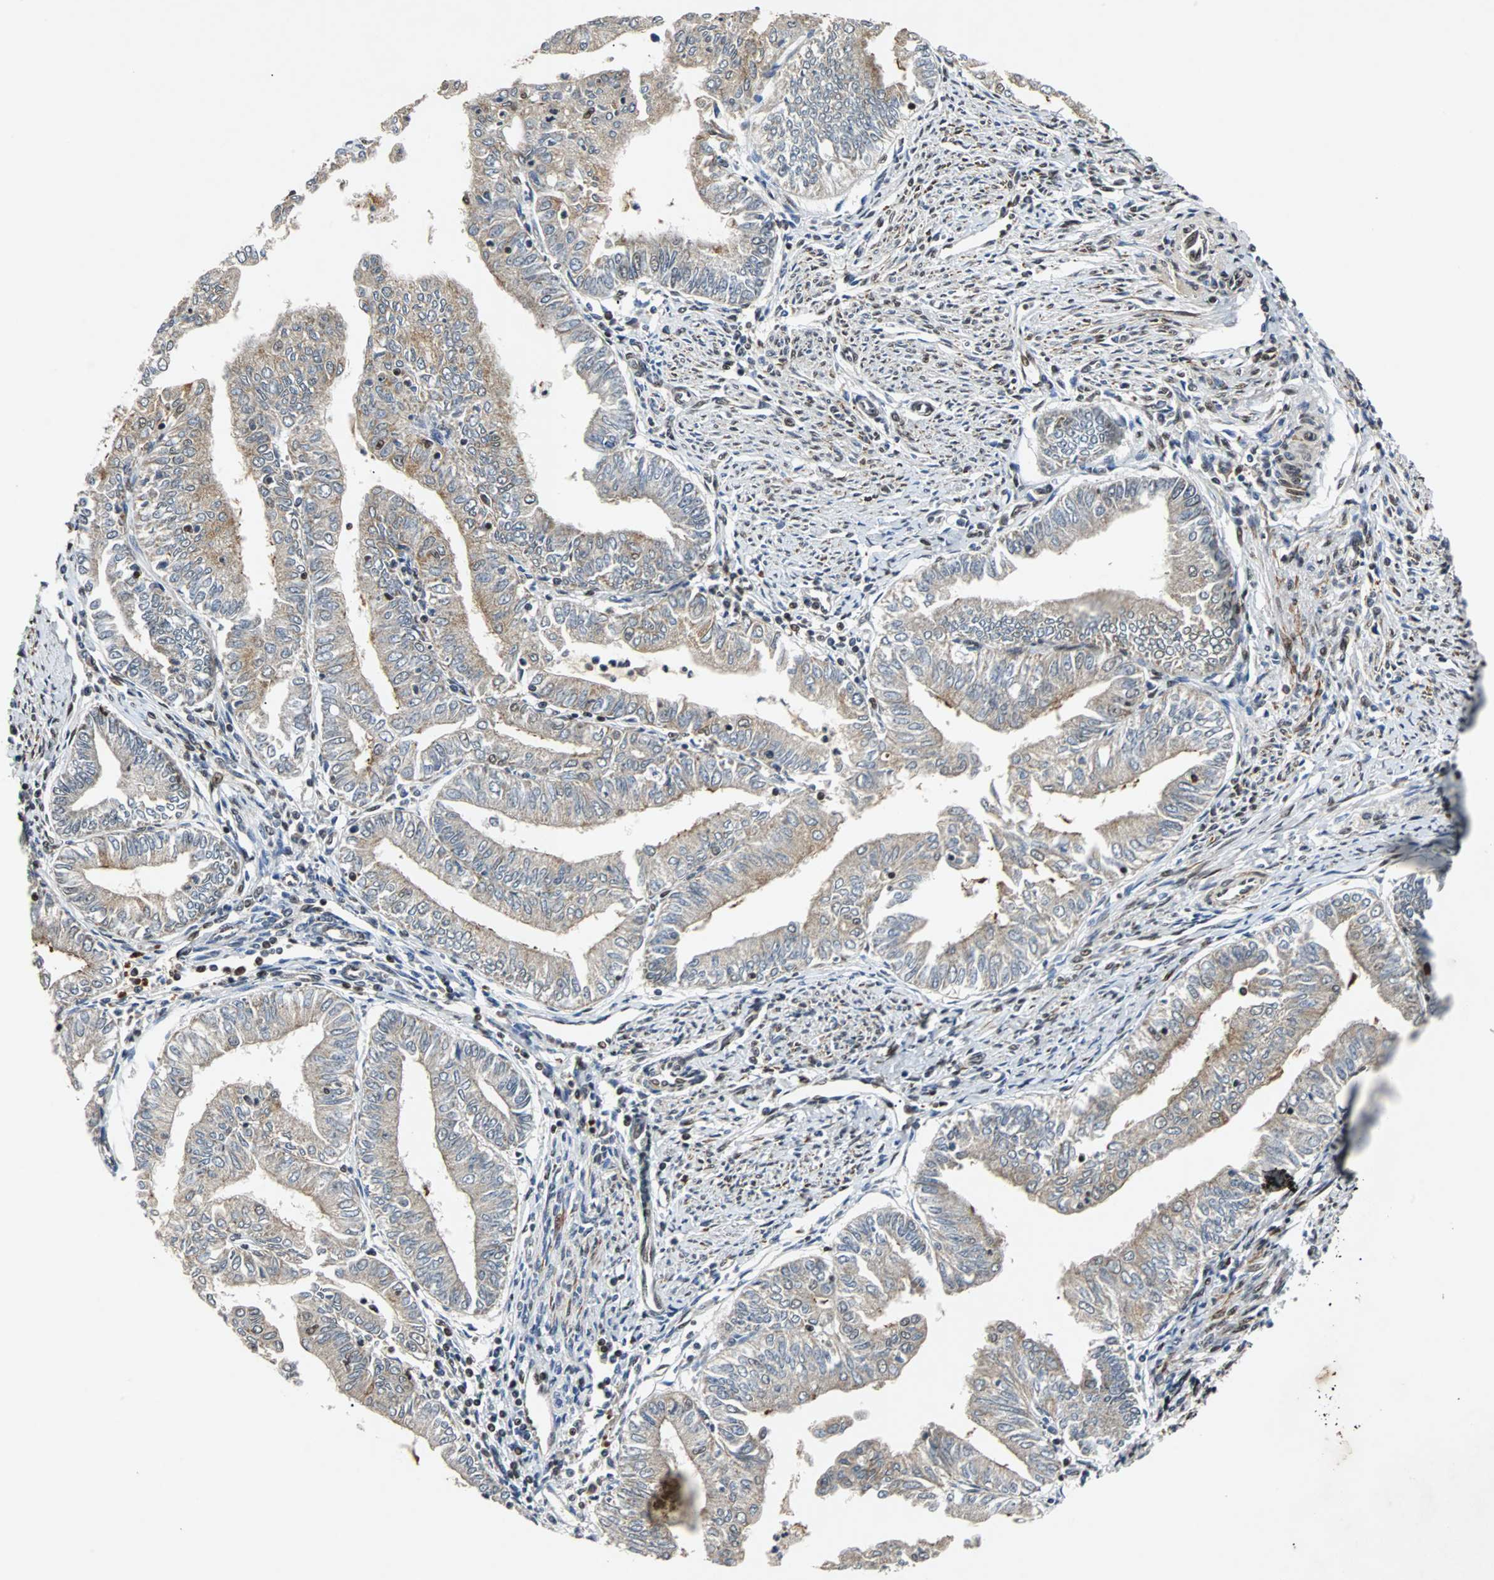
{"staining": {"intensity": "weak", "quantity": ">75%", "location": "nuclear"}, "tissue": "endometrial cancer", "cell_type": "Tumor cells", "image_type": "cancer", "snomed": [{"axis": "morphology", "description": "Adenocarcinoma, NOS"}, {"axis": "topography", "description": "Endometrium"}], "caption": "Adenocarcinoma (endometrial) stained with IHC demonstrates weak nuclear staining in approximately >75% of tumor cells.", "gene": "TAF5", "patient": {"sex": "female", "age": 66}}